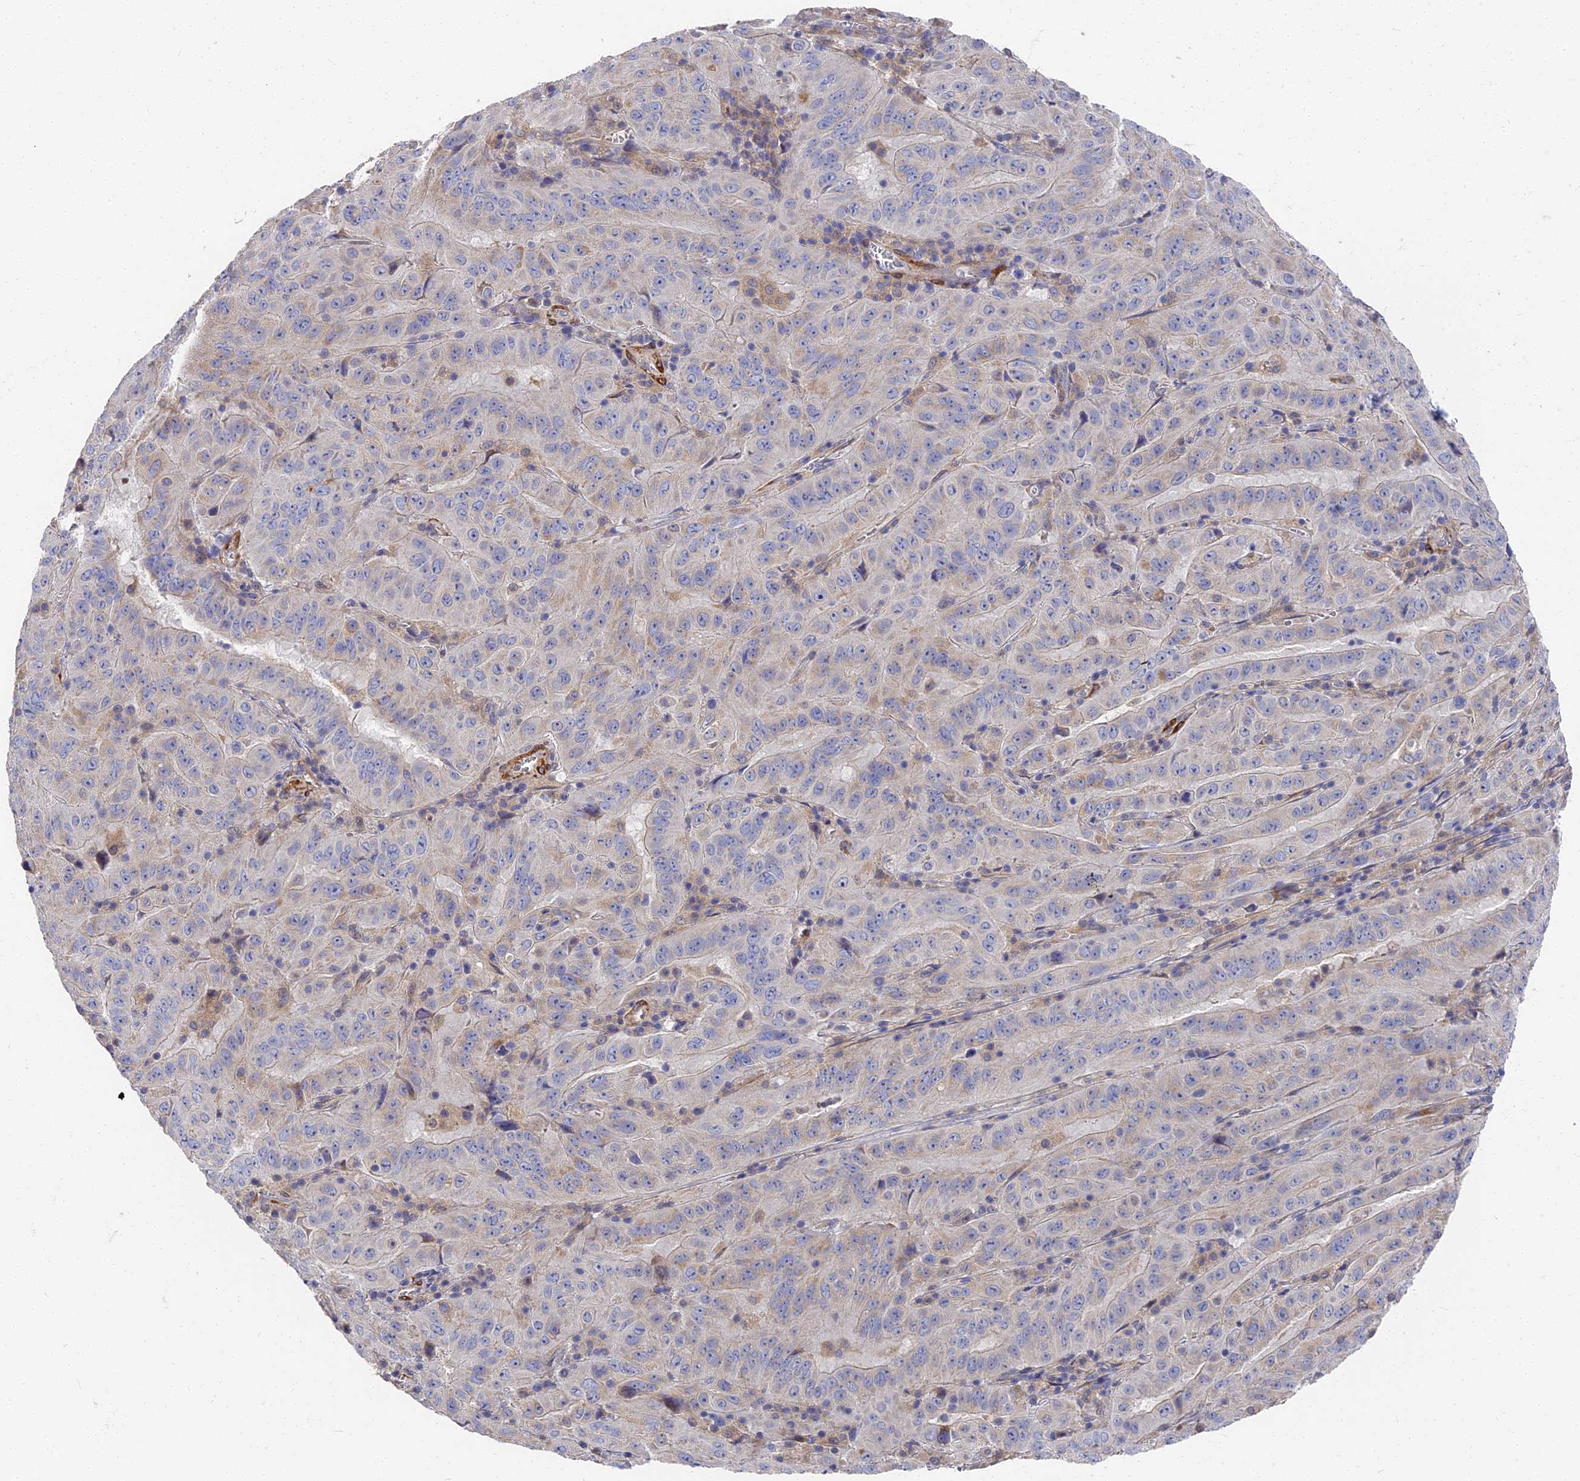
{"staining": {"intensity": "moderate", "quantity": "<25%", "location": "cytoplasmic/membranous"}, "tissue": "pancreatic cancer", "cell_type": "Tumor cells", "image_type": "cancer", "snomed": [{"axis": "morphology", "description": "Adenocarcinoma, NOS"}, {"axis": "topography", "description": "Pancreas"}], "caption": "Immunohistochemistry of pancreatic adenocarcinoma shows low levels of moderate cytoplasmic/membranous expression in approximately <25% of tumor cells.", "gene": "CCDC113", "patient": {"sex": "male", "age": 63}}